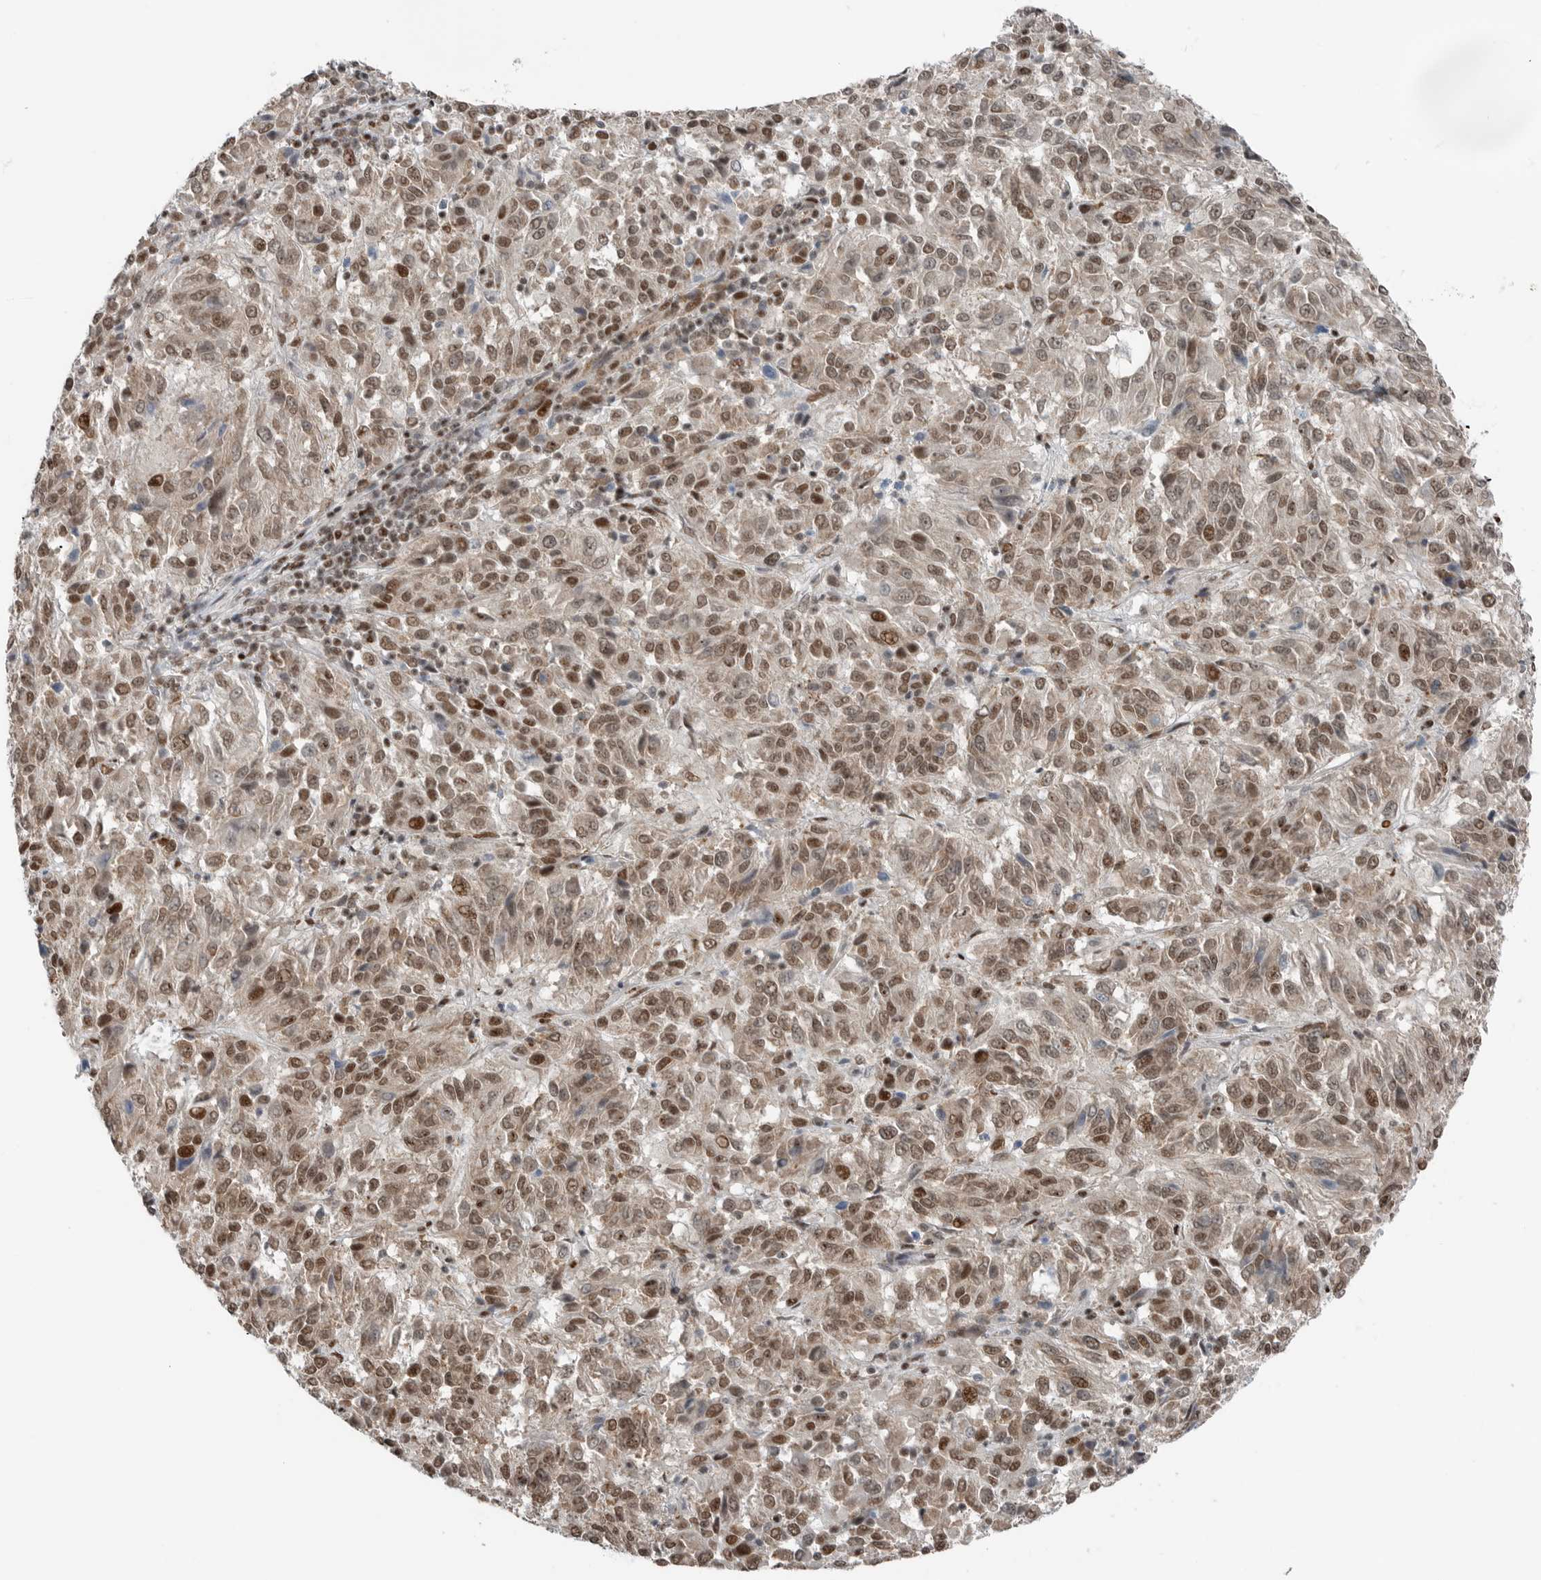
{"staining": {"intensity": "moderate", "quantity": ">75%", "location": "nuclear"}, "tissue": "melanoma", "cell_type": "Tumor cells", "image_type": "cancer", "snomed": [{"axis": "morphology", "description": "Malignant melanoma, Metastatic site"}, {"axis": "topography", "description": "Lung"}], "caption": "This is a photomicrograph of immunohistochemistry (IHC) staining of melanoma, which shows moderate staining in the nuclear of tumor cells.", "gene": "BLZF1", "patient": {"sex": "male", "age": 64}}